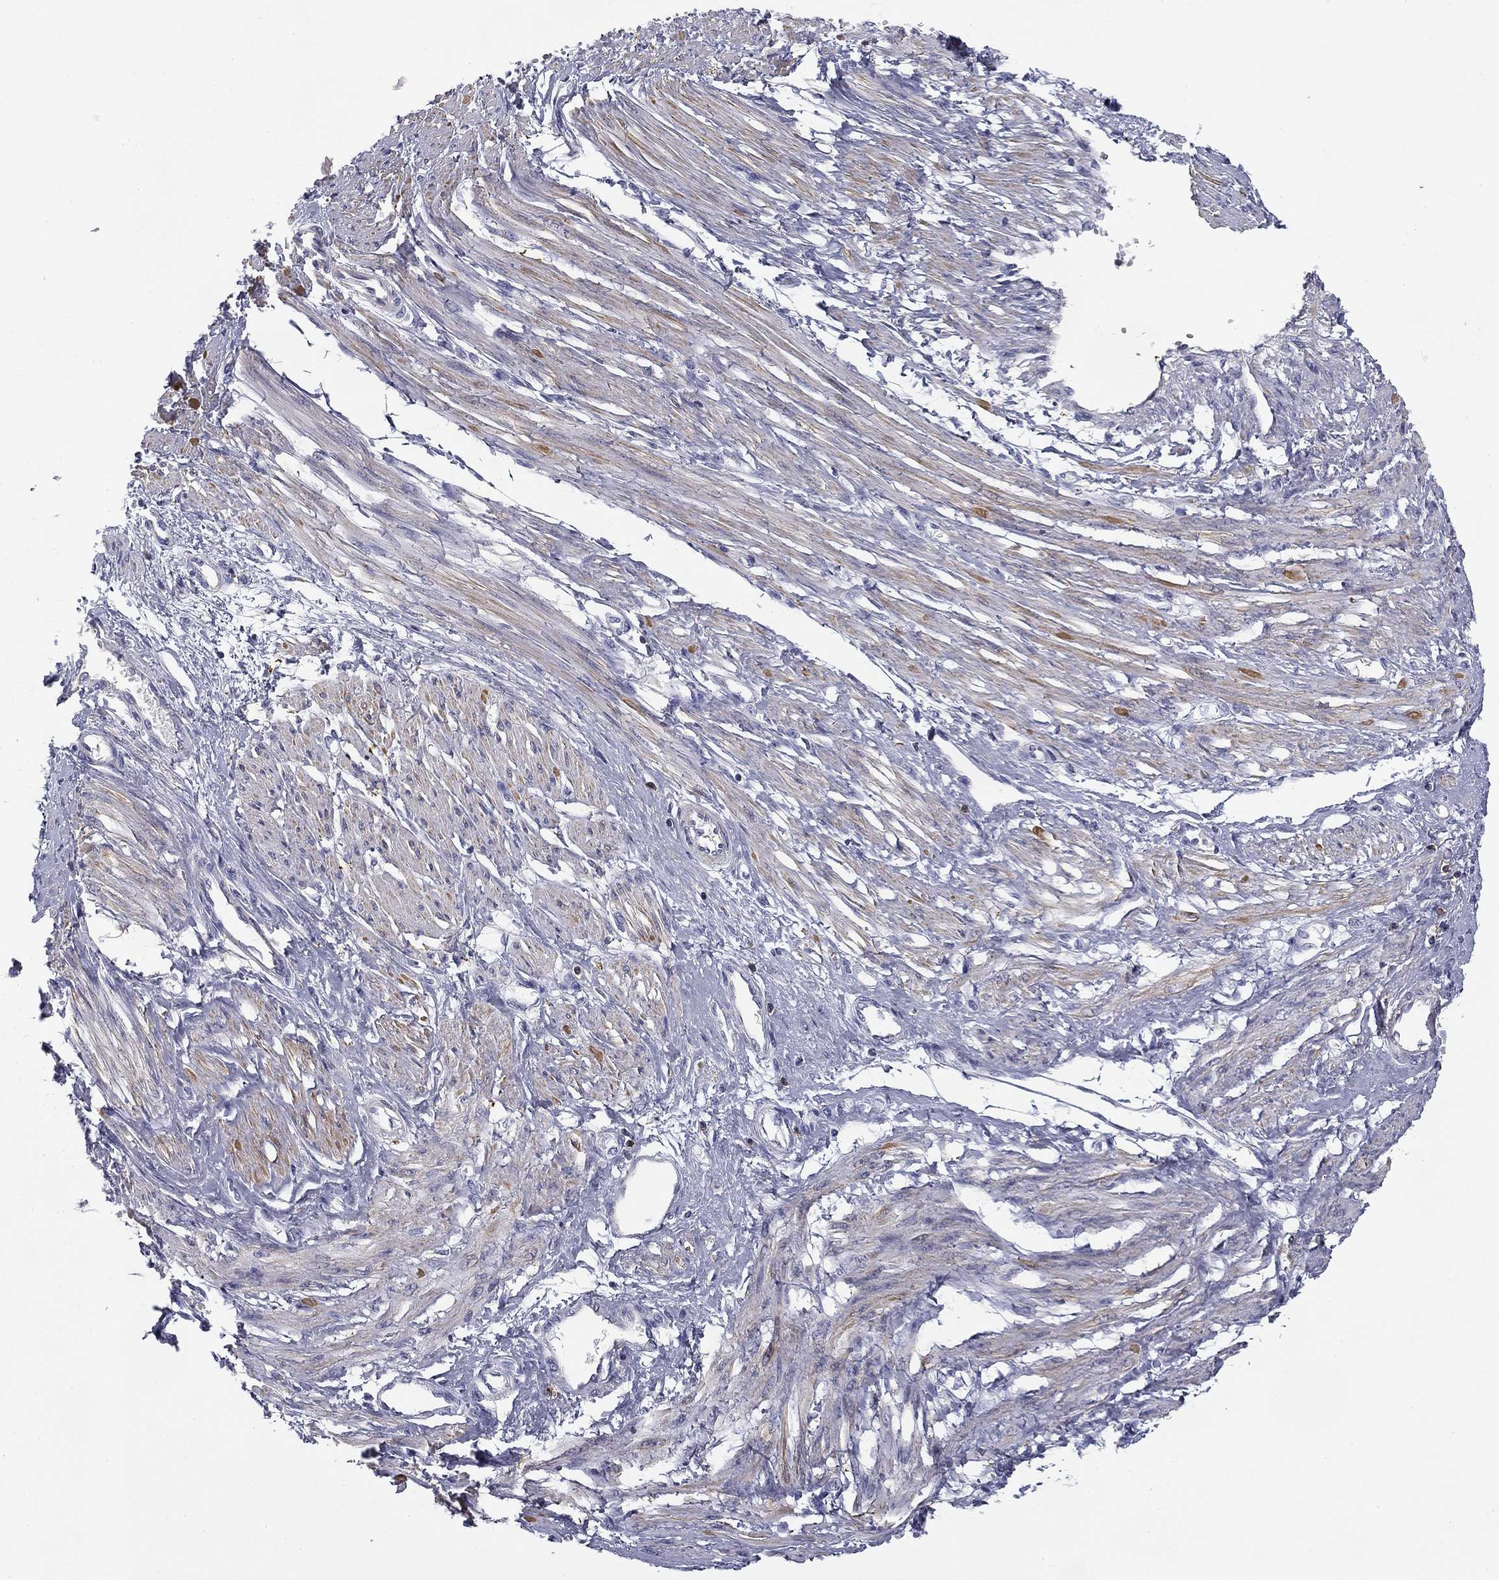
{"staining": {"intensity": "weak", "quantity": "25%-75%", "location": "cytoplasmic/membranous"}, "tissue": "smooth muscle", "cell_type": "Smooth muscle cells", "image_type": "normal", "snomed": [{"axis": "morphology", "description": "Normal tissue, NOS"}, {"axis": "topography", "description": "Smooth muscle"}, {"axis": "topography", "description": "Uterus"}], "caption": "Immunohistochemical staining of benign smooth muscle reveals 25%-75% levels of weak cytoplasmic/membranous protein staining in approximately 25%-75% of smooth muscle cells. (Brightfield microscopy of DAB IHC at high magnification).", "gene": "TRAT1", "patient": {"sex": "female", "age": 39}}